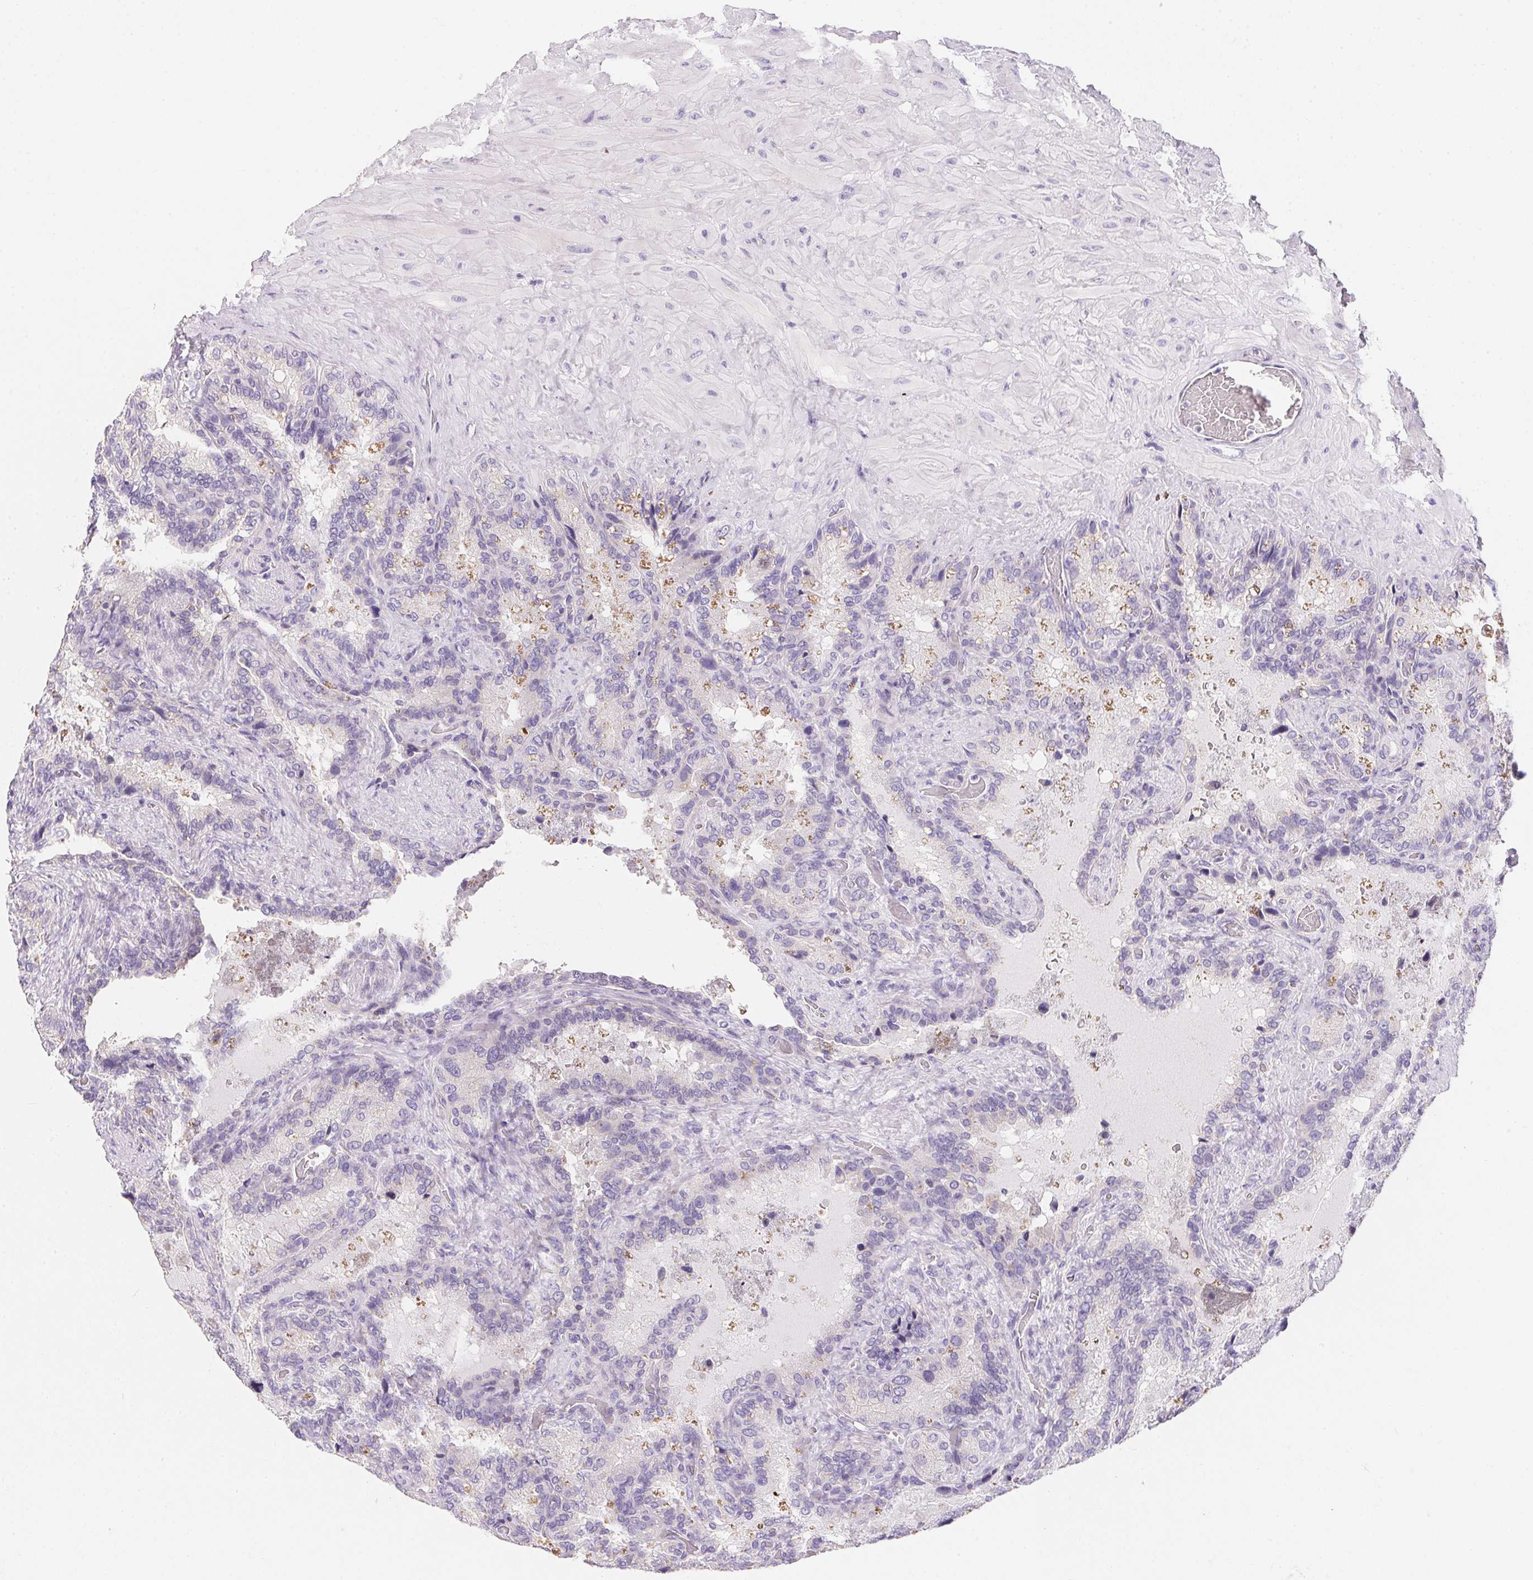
{"staining": {"intensity": "negative", "quantity": "none", "location": "none"}, "tissue": "seminal vesicle", "cell_type": "Glandular cells", "image_type": "normal", "snomed": [{"axis": "morphology", "description": "Normal tissue, NOS"}, {"axis": "topography", "description": "Seminal veicle"}], "caption": "DAB immunohistochemical staining of normal human seminal vesicle shows no significant staining in glandular cells.", "gene": "AQP5", "patient": {"sex": "male", "age": 60}}